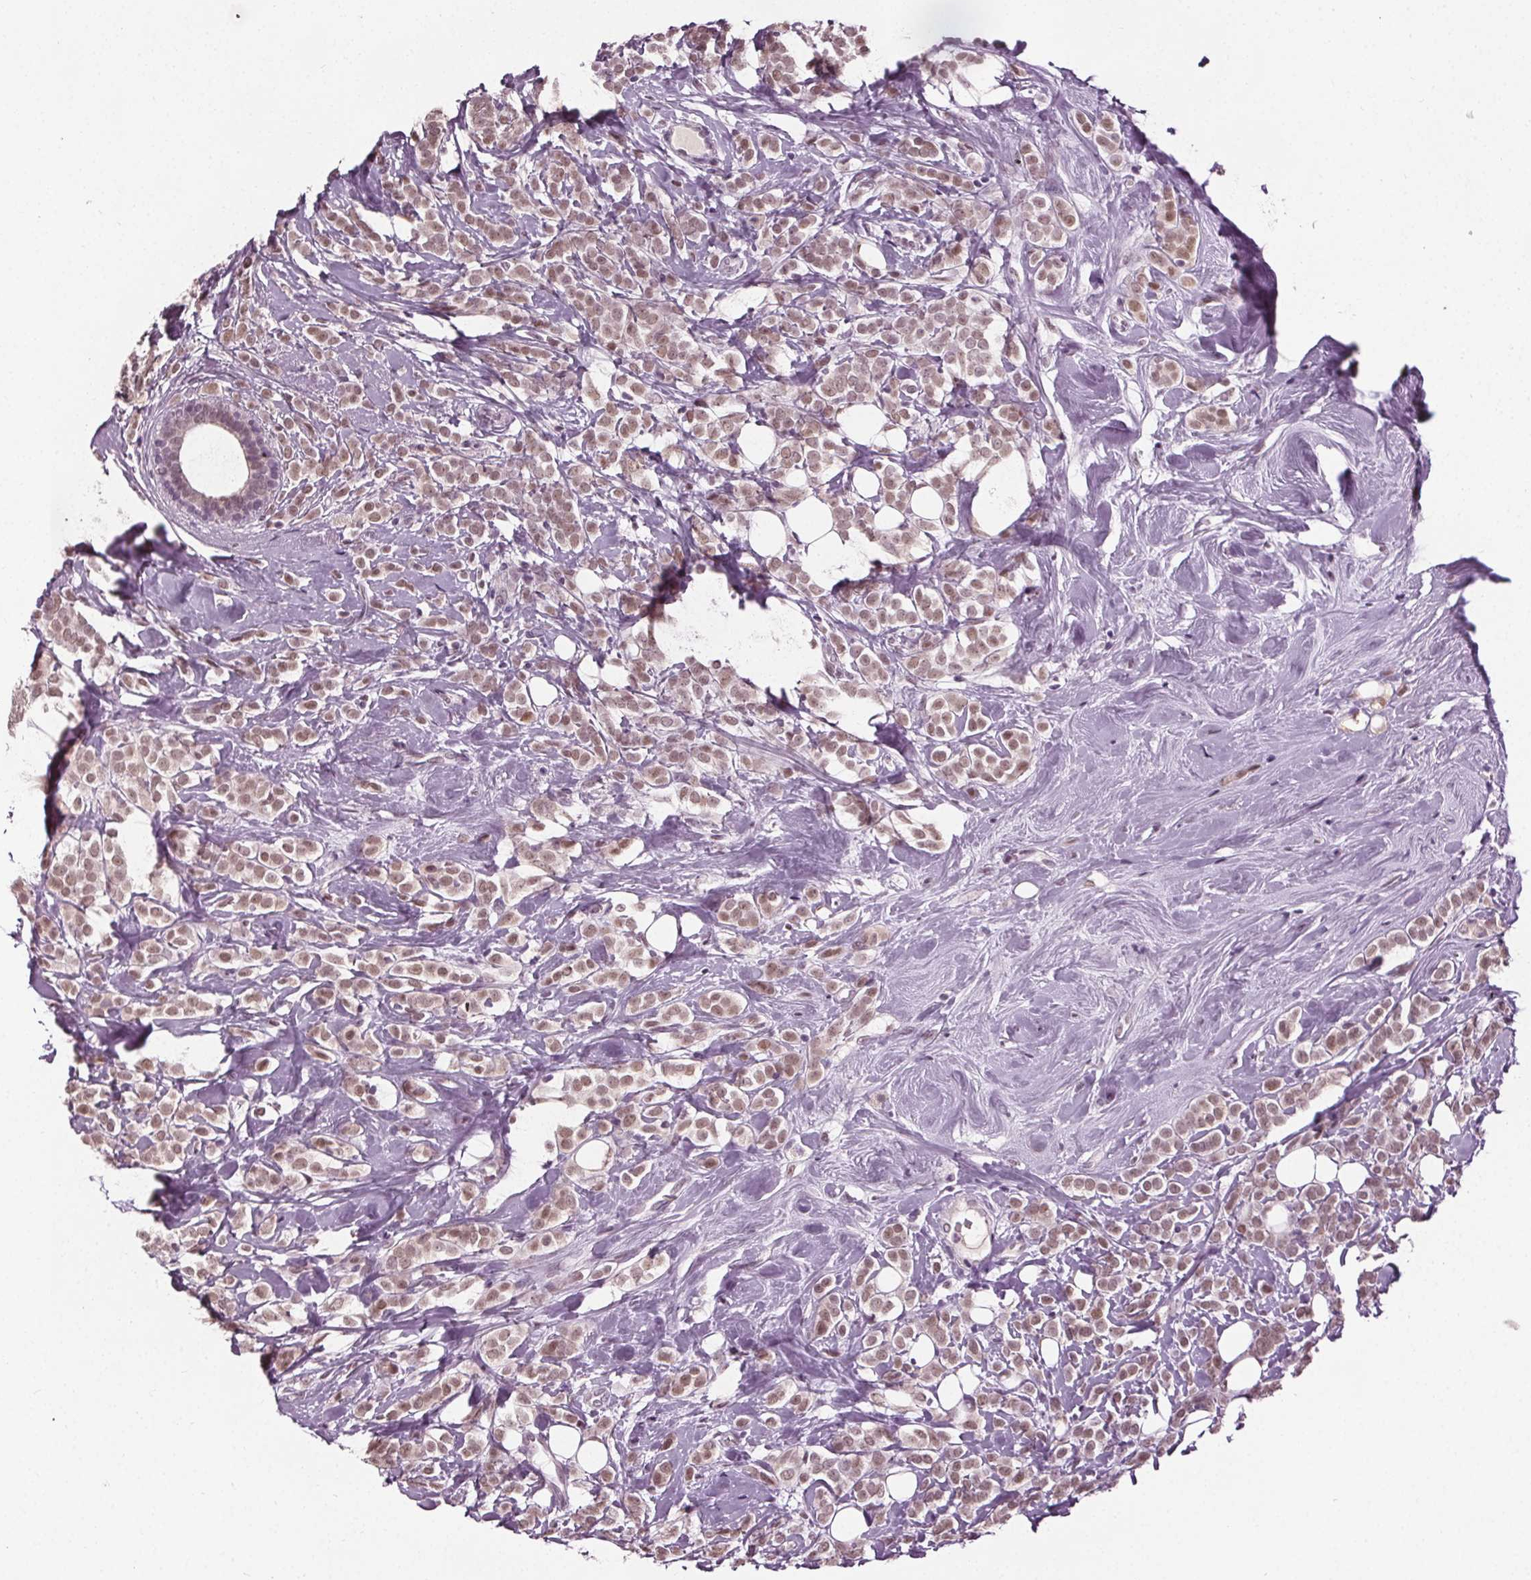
{"staining": {"intensity": "weak", "quantity": ">75%", "location": "nuclear"}, "tissue": "breast cancer", "cell_type": "Tumor cells", "image_type": "cancer", "snomed": [{"axis": "morphology", "description": "Lobular carcinoma"}, {"axis": "topography", "description": "Breast"}], "caption": "Lobular carcinoma (breast) stained with immunohistochemistry (IHC) shows weak nuclear positivity in approximately >75% of tumor cells.", "gene": "IWS1", "patient": {"sex": "female", "age": 49}}